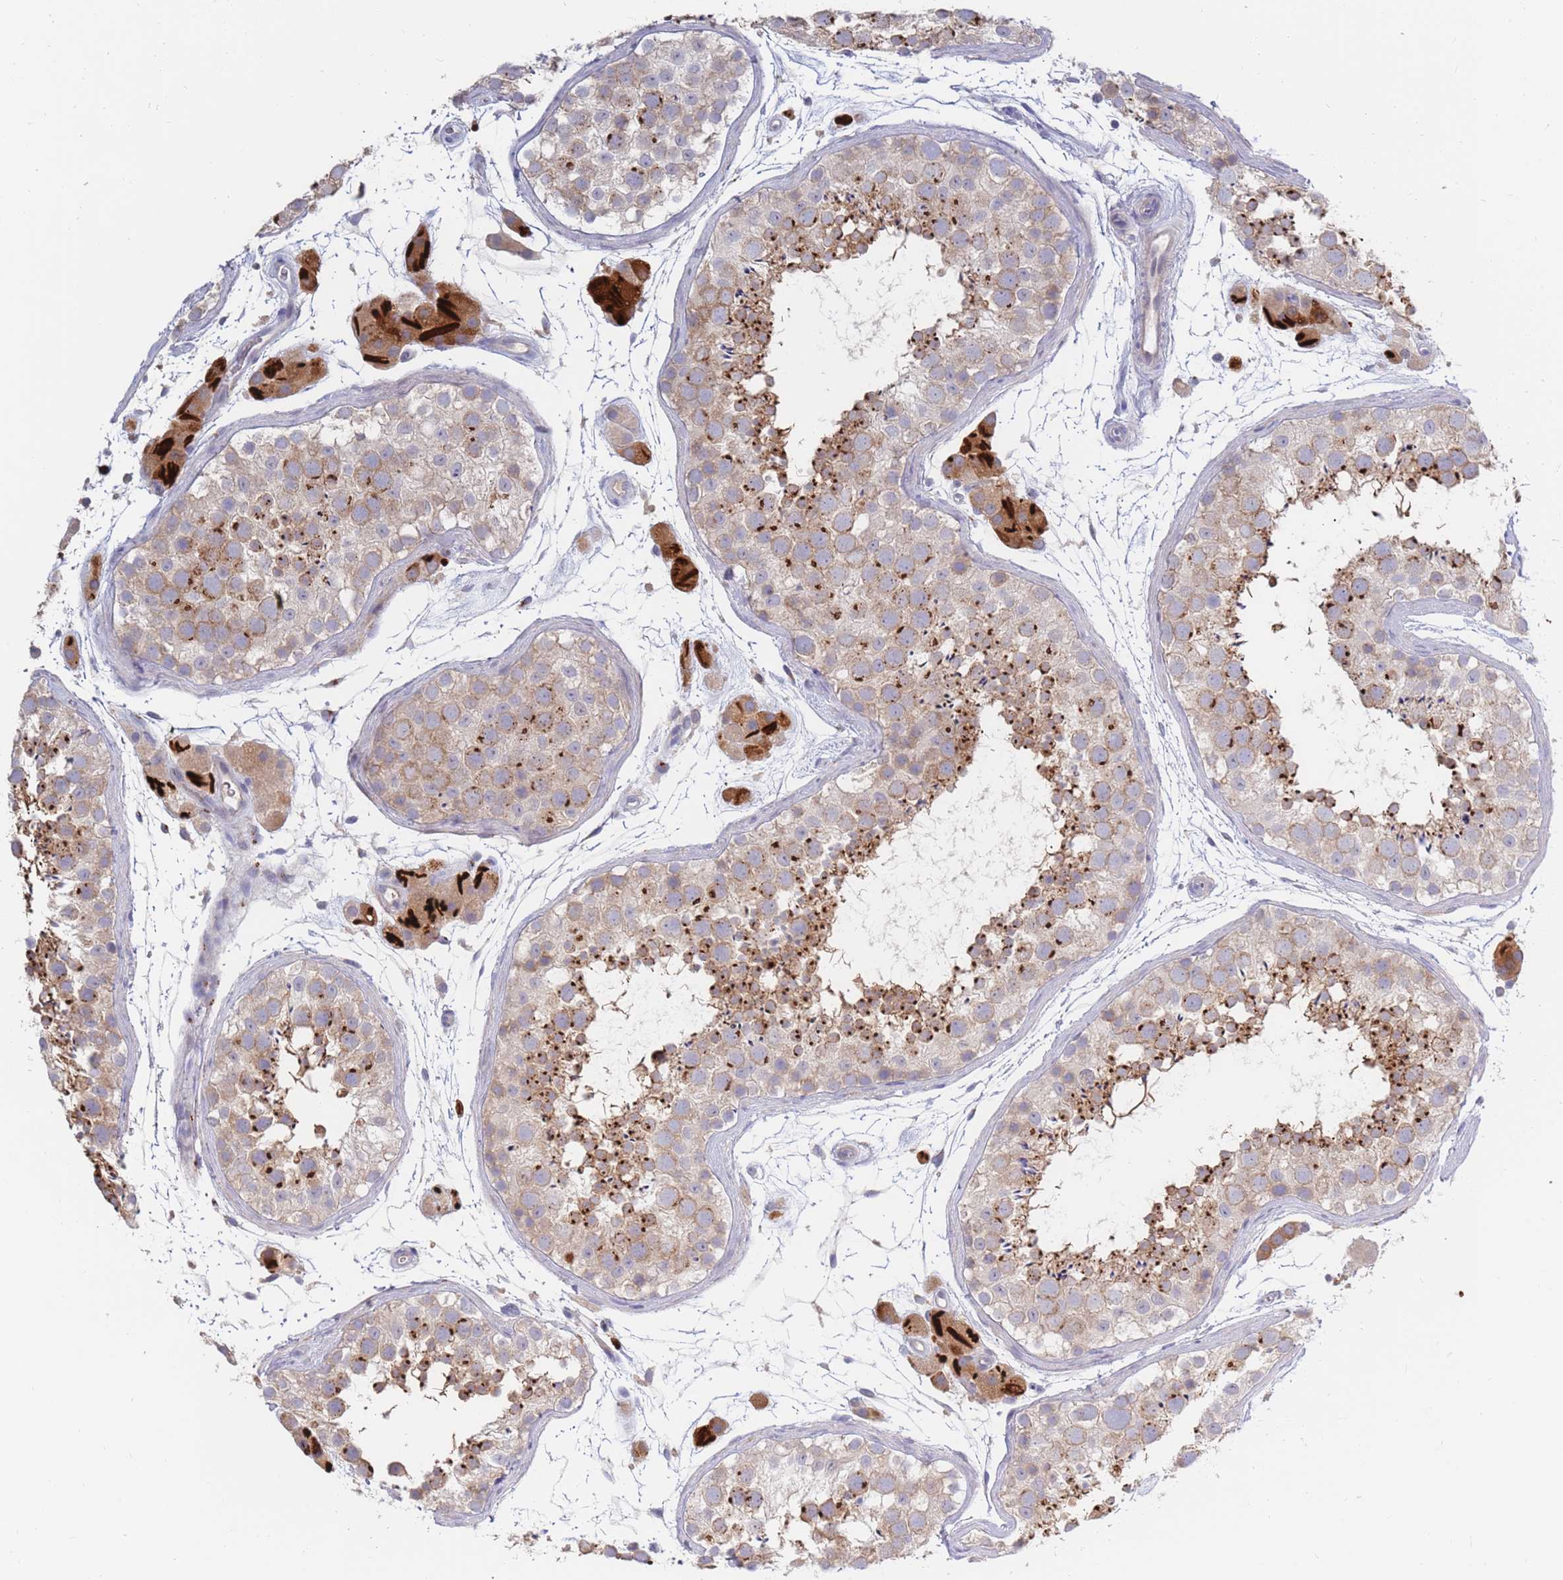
{"staining": {"intensity": "strong", "quantity": "<25%", "location": "cytoplasmic/membranous"}, "tissue": "testis", "cell_type": "Cells in seminiferous ducts", "image_type": "normal", "snomed": [{"axis": "morphology", "description": "Normal tissue, NOS"}, {"axis": "topography", "description": "Testis"}], "caption": "Immunohistochemistry (IHC) micrograph of unremarkable testis stained for a protein (brown), which demonstrates medium levels of strong cytoplasmic/membranous expression in approximately <25% of cells in seminiferous ducts.", "gene": "BORCS5", "patient": {"sex": "male", "age": 41}}